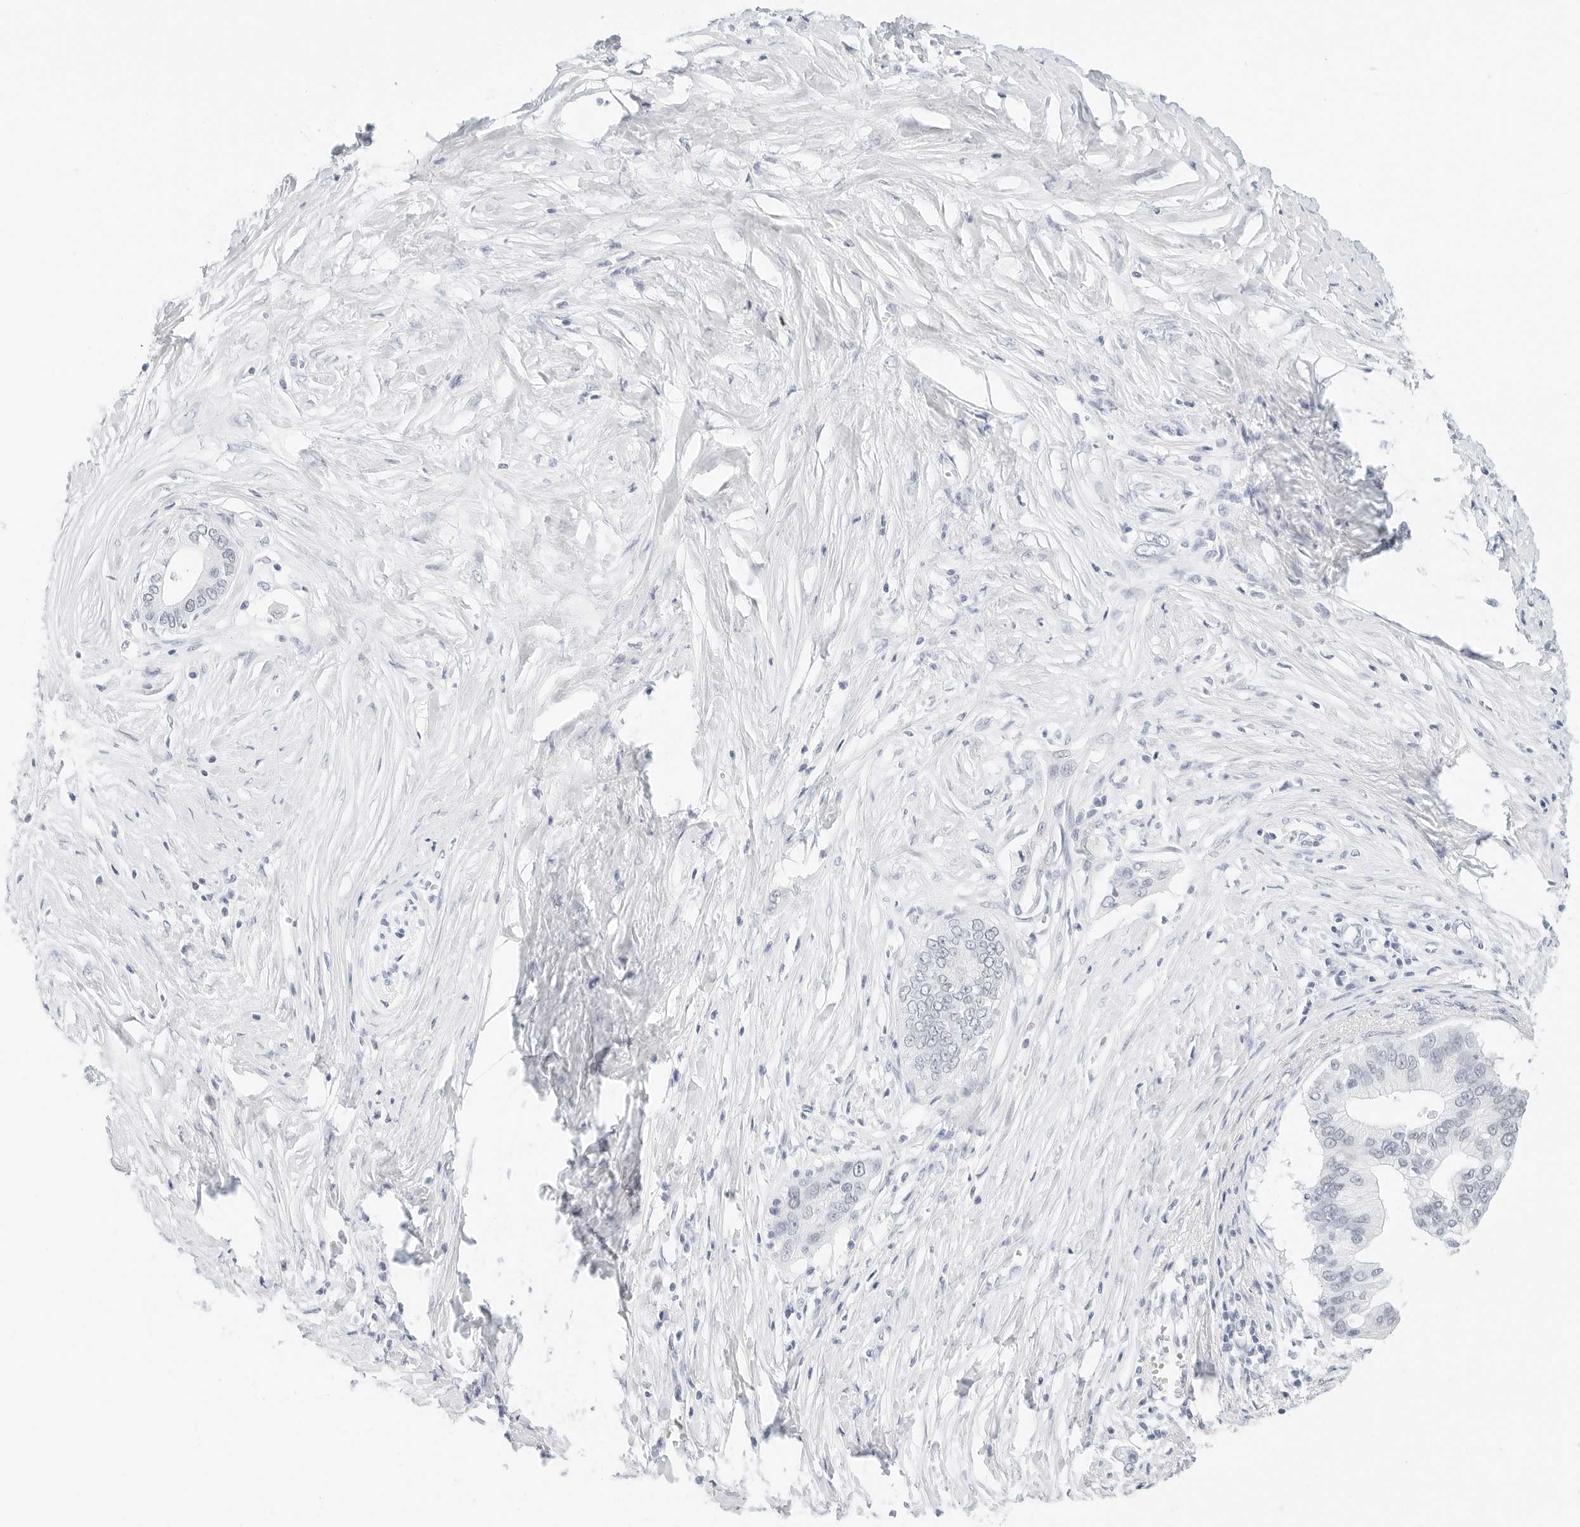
{"staining": {"intensity": "negative", "quantity": "none", "location": "none"}, "tissue": "pancreatic cancer", "cell_type": "Tumor cells", "image_type": "cancer", "snomed": [{"axis": "morphology", "description": "Normal tissue, NOS"}, {"axis": "morphology", "description": "Adenocarcinoma, NOS"}, {"axis": "topography", "description": "Pancreas"}, {"axis": "topography", "description": "Peripheral nerve tissue"}], "caption": "Tumor cells are negative for protein expression in human pancreatic cancer (adenocarcinoma). (Stains: DAB (3,3'-diaminobenzidine) immunohistochemistry (IHC) with hematoxylin counter stain, Microscopy: brightfield microscopy at high magnification).", "gene": "CD22", "patient": {"sex": "male", "age": 59}}